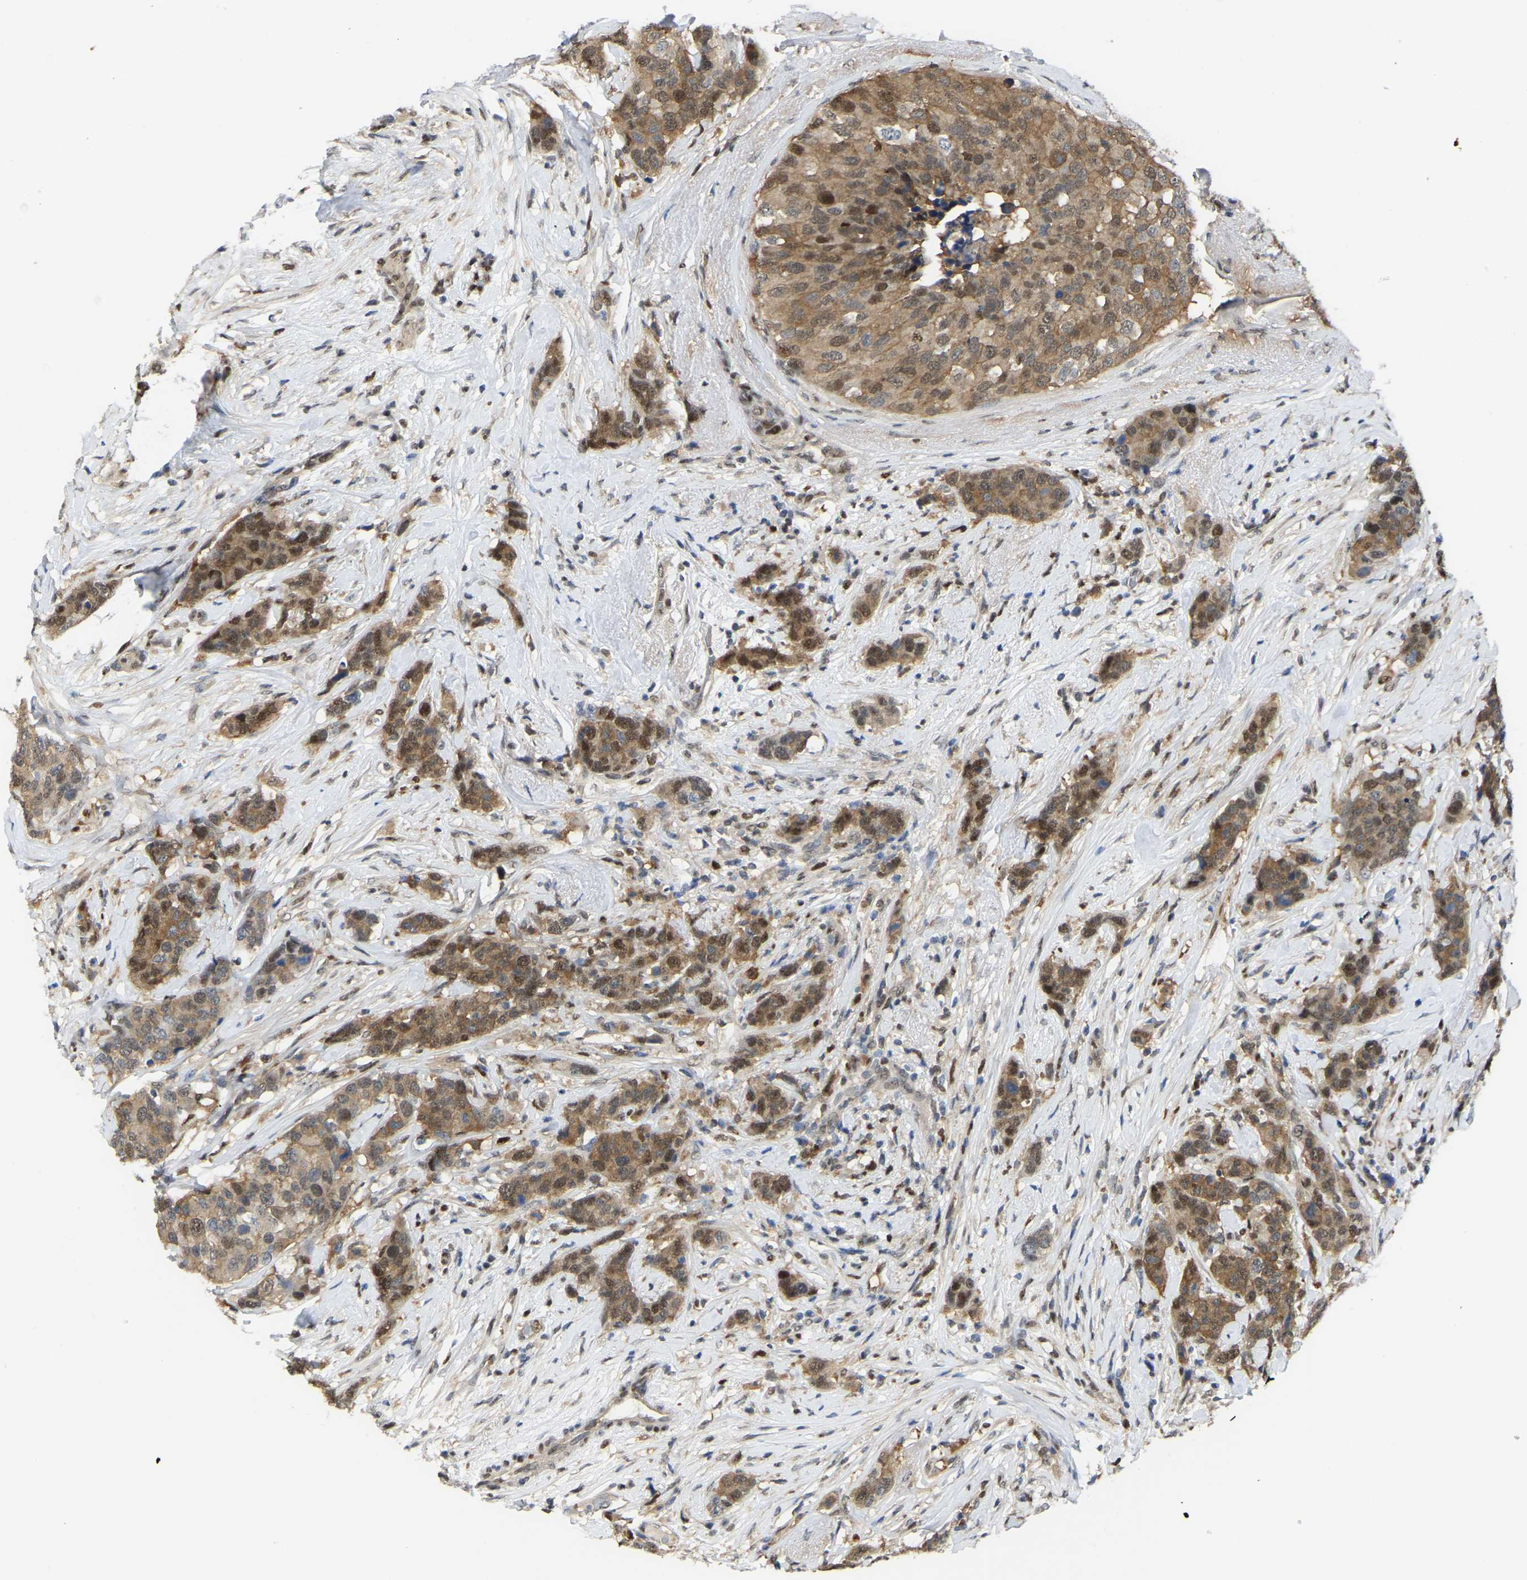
{"staining": {"intensity": "moderate", "quantity": "25%-75%", "location": "cytoplasmic/membranous,nuclear"}, "tissue": "breast cancer", "cell_type": "Tumor cells", "image_type": "cancer", "snomed": [{"axis": "morphology", "description": "Lobular carcinoma"}, {"axis": "topography", "description": "Breast"}], "caption": "Approximately 25%-75% of tumor cells in human breast lobular carcinoma demonstrate moderate cytoplasmic/membranous and nuclear protein expression as visualized by brown immunohistochemical staining.", "gene": "KLRG2", "patient": {"sex": "female", "age": 59}}